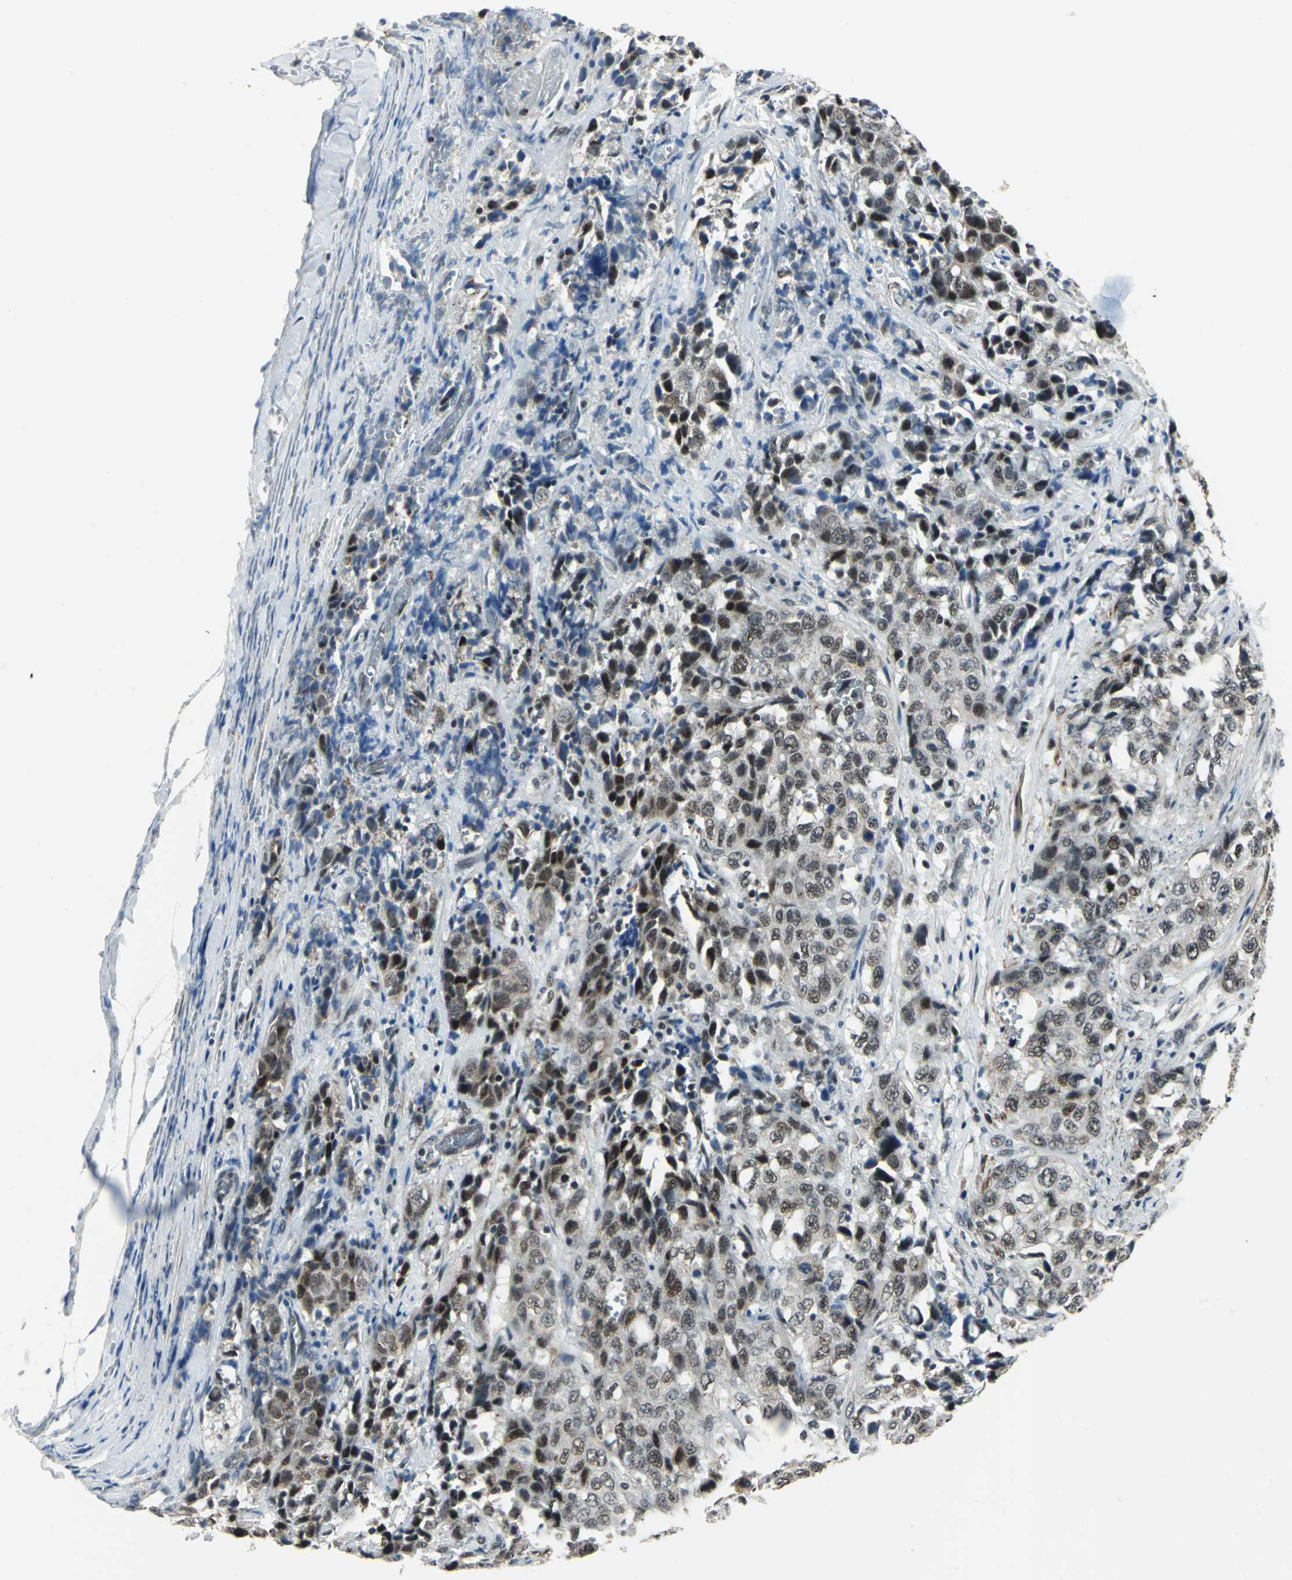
{"staining": {"intensity": "weak", "quantity": ">75%", "location": "cytoplasmic/membranous,nuclear"}, "tissue": "stomach cancer", "cell_type": "Tumor cells", "image_type": "cancer", "snomed": [{"axis": "morphology", "description": "Adenocarcinoma, NOS"}, {"axis": "topography", "description": "Stomach"}], "caption": "This histopathology image shows immunohistochemistry (IHC) staining of adenocarcinoma (stomach), with low weak cytoplasmic/membranous and nuclear positivity in about >75% of tumor cells.", "gene": "MTA1", "patient": {"sex": "male", "age": 48}}